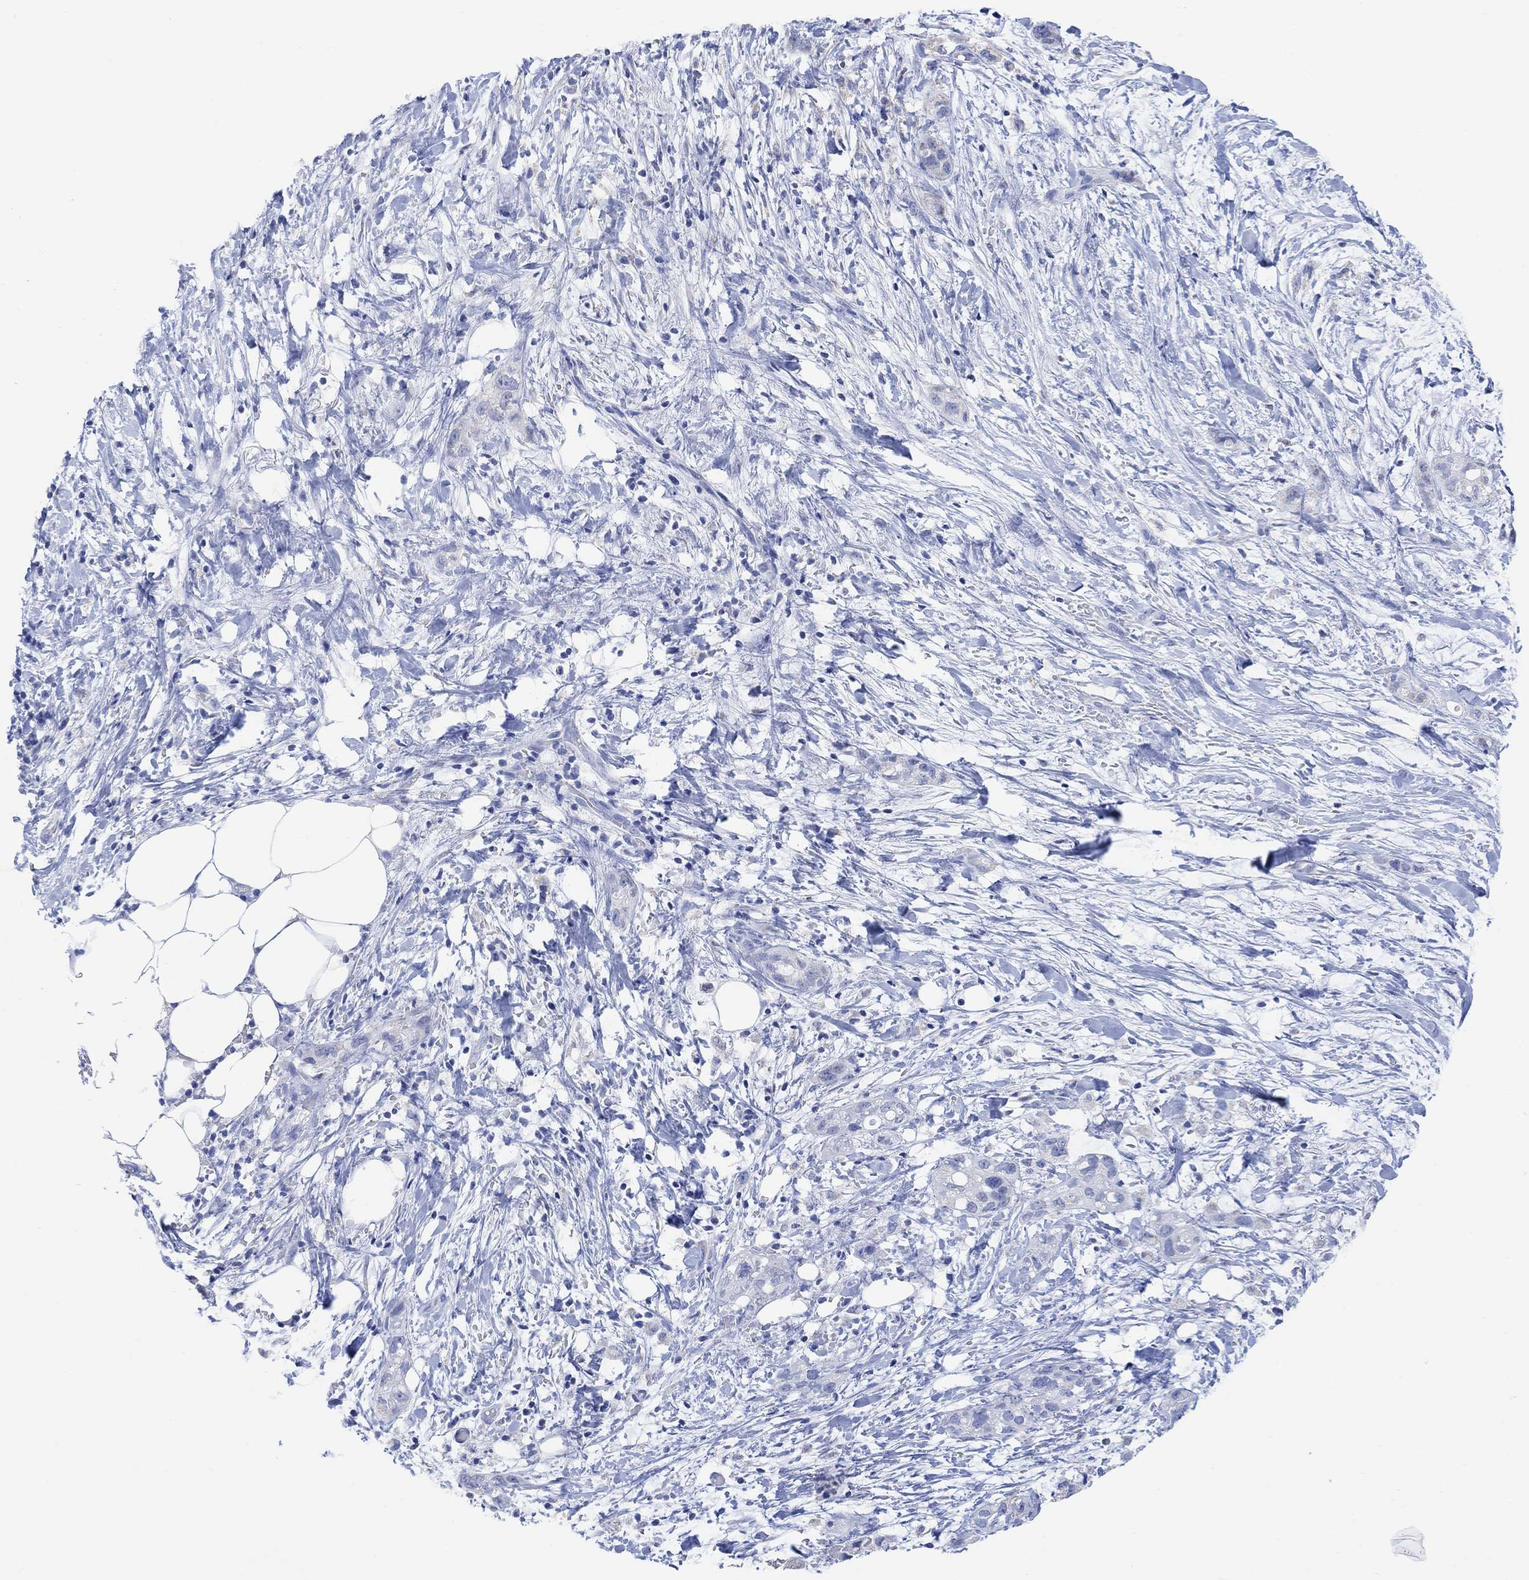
{"staining": {"intensity": "negative", "quantity": "none", "location": "none"}, "tissue": "pancreatic cancer", "cell_type": "Tumor cells", "image_type": "cancer", "snomed": [{"axis": "morphology", "description": "Adenocarcinoma, NOS"}, {"axis": "topography", "description": "Pancreas"}], "caption": "This is an immunohistochemistry photomicrograph of human adenocarcinoma (pancreatic). There is no staining in tumor cells.", "gene": "SYT12", "patient": {"sex": "female", "age": 72}}